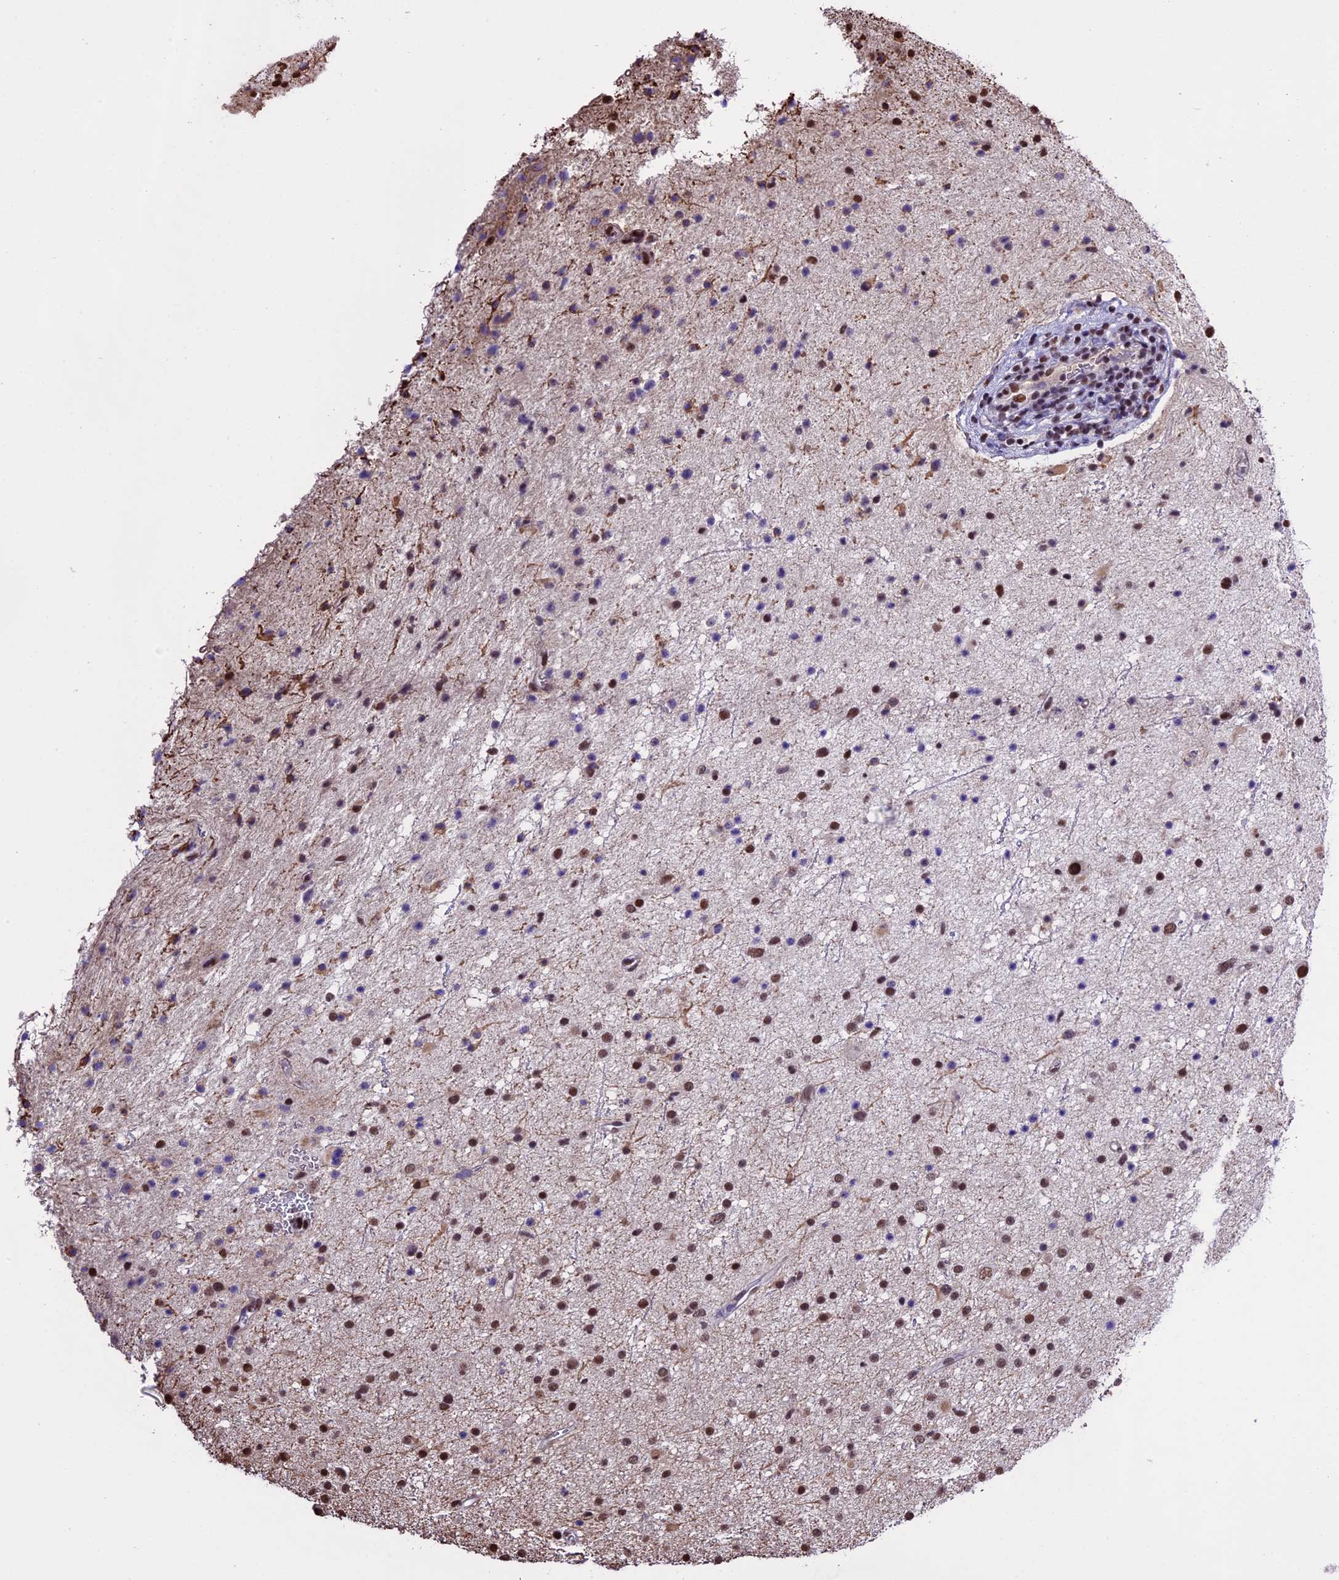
{"staining": {"intensity": "moderate", "quantity": ">75%", "location": "nuclear"}, "tissue": "glioma", "cell_type": "Tumor cells", "image_type": "cancer", "snomed": [{"axis": "morphology", "description": "Glioma, malignant, Low grade"}, {"axis": "topography", "description": "Cerebral cortex"}], "caption": "IHC staining of malignant glioma (low-grade), which demonstrates medium levels of moderate nuclear positivity in about >75% of tumor cells indicating moderate nuclear protein positivity. The staining was performed using DAB (3,3'-diaminobenzidine) (brown) for protein detection and nuclei were counterstained in hematoxylin (blue).", "gene": "POLR3E", "patient": {"sex": "female", "age": 39}}